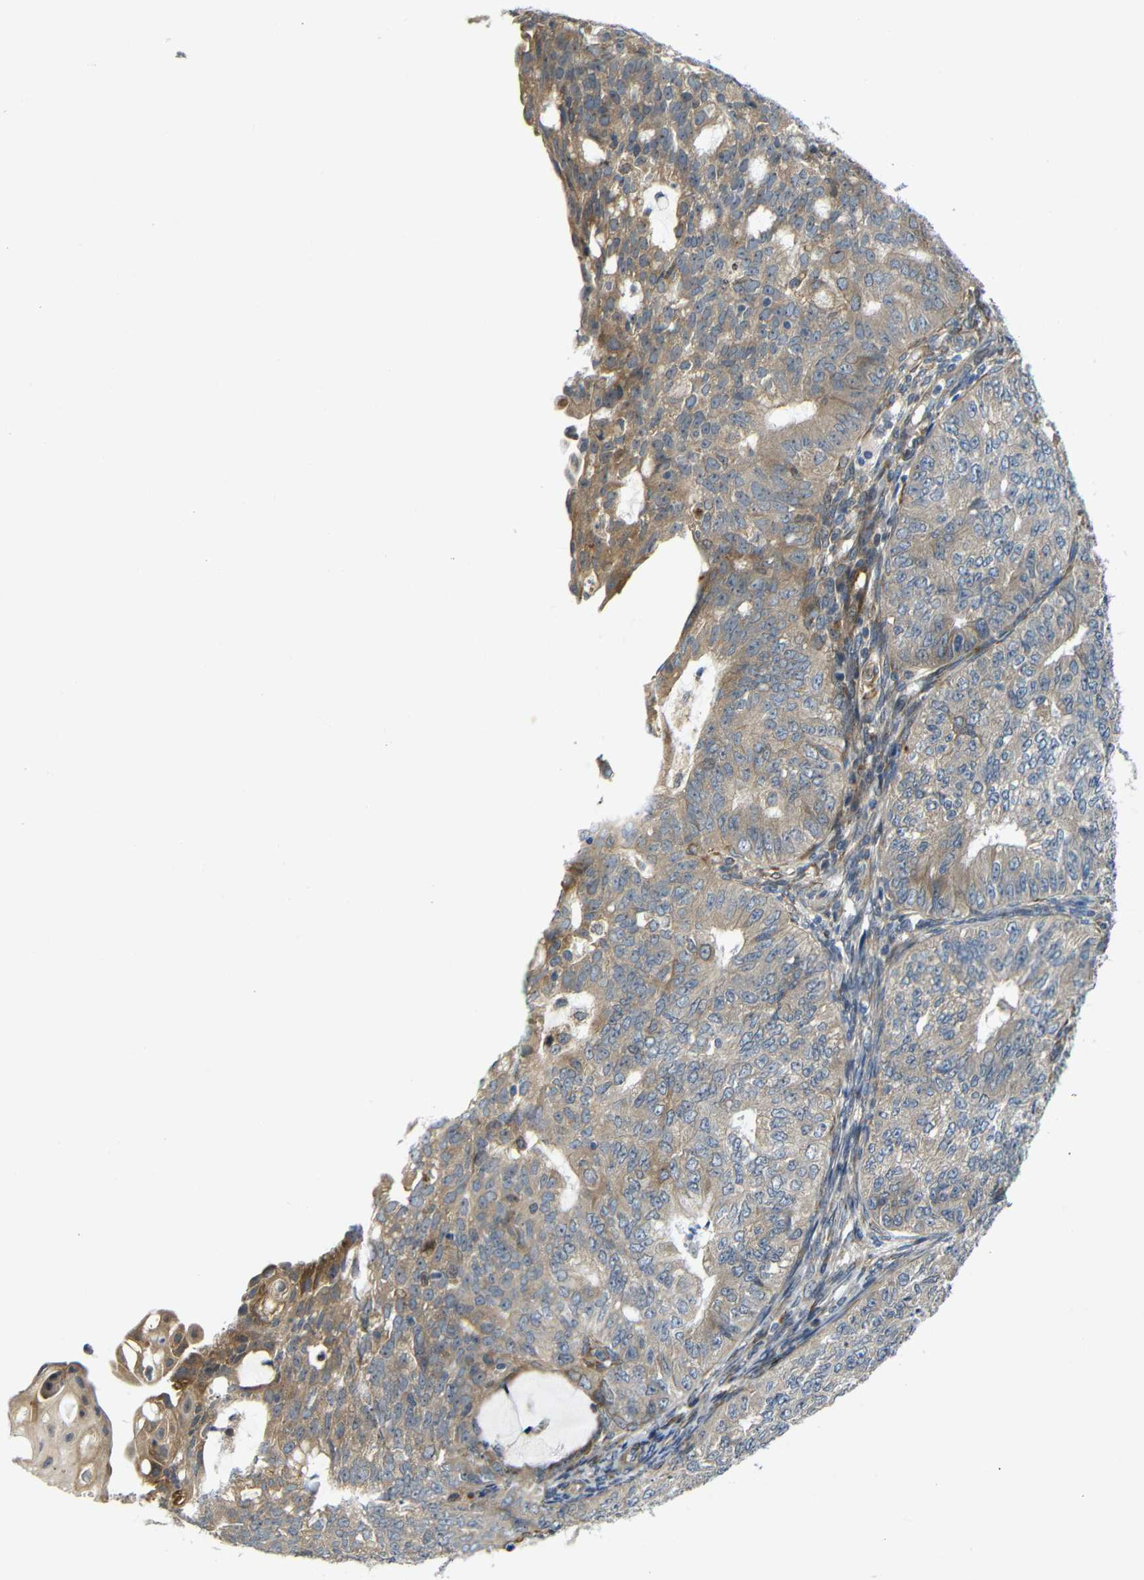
{"staining": {"intensity": "moderate", "quantity": ">75%", "location": "cytoplasmic/membranous"}, "tissue": "endometrial cancer", "cell_type": "Tumor cells", "image_type": "cancer", "snomed": [{"axis": "morphology", "description": "Adenocarcinoma, NOS"}, {"axis": "topography", "description": "Endometrium"}], "caption": "Immunohistochemical staining of adenocarcinoma (endometrial) demonstrates medium levels of moderate cytoplasmic/membranous positivity in about >75% of tumor cells.", "gene": "P3H2", "patient": {"sex": "female", "age": 32}}